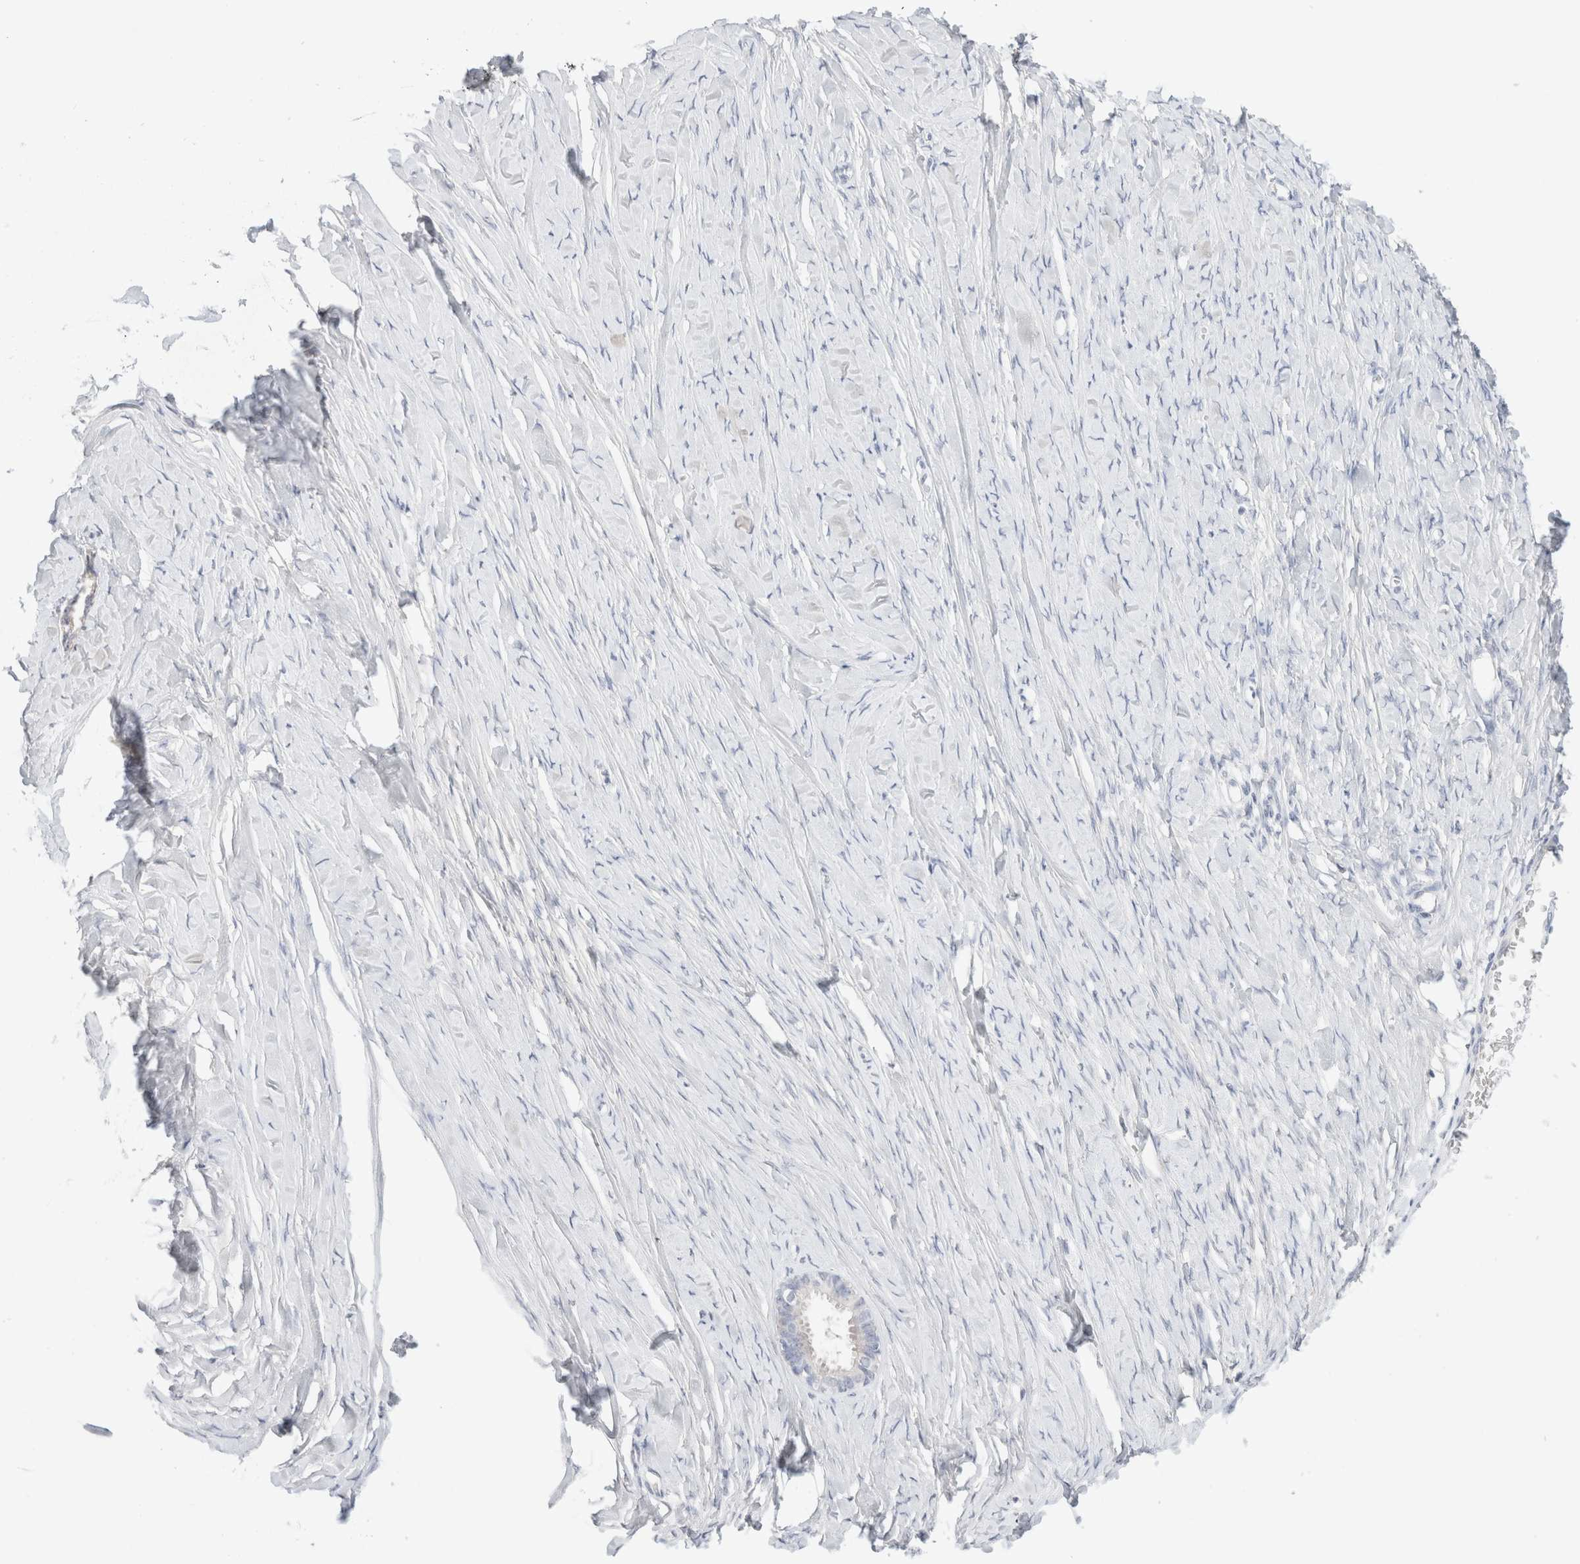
{"staining": {"intensity": "negative", "quantity": "none", "location": "none"}, "tissue": "ovarian cancer", "cell_type": "Tumor cells", "image_type": "cancer", "snomed": [{"axis": "morphology", "description": "Cystadenocarcinoma, serous, NOS"}, {"axis": "topography", "description": "Ovary"}], "caption": "Immunohistochemistry of serous cystadenocarcinoma (ovarian) reveals no positivity in tumor cells.", "gene": "SPATA20", "patient": {"sex": "female", "age": 79}}